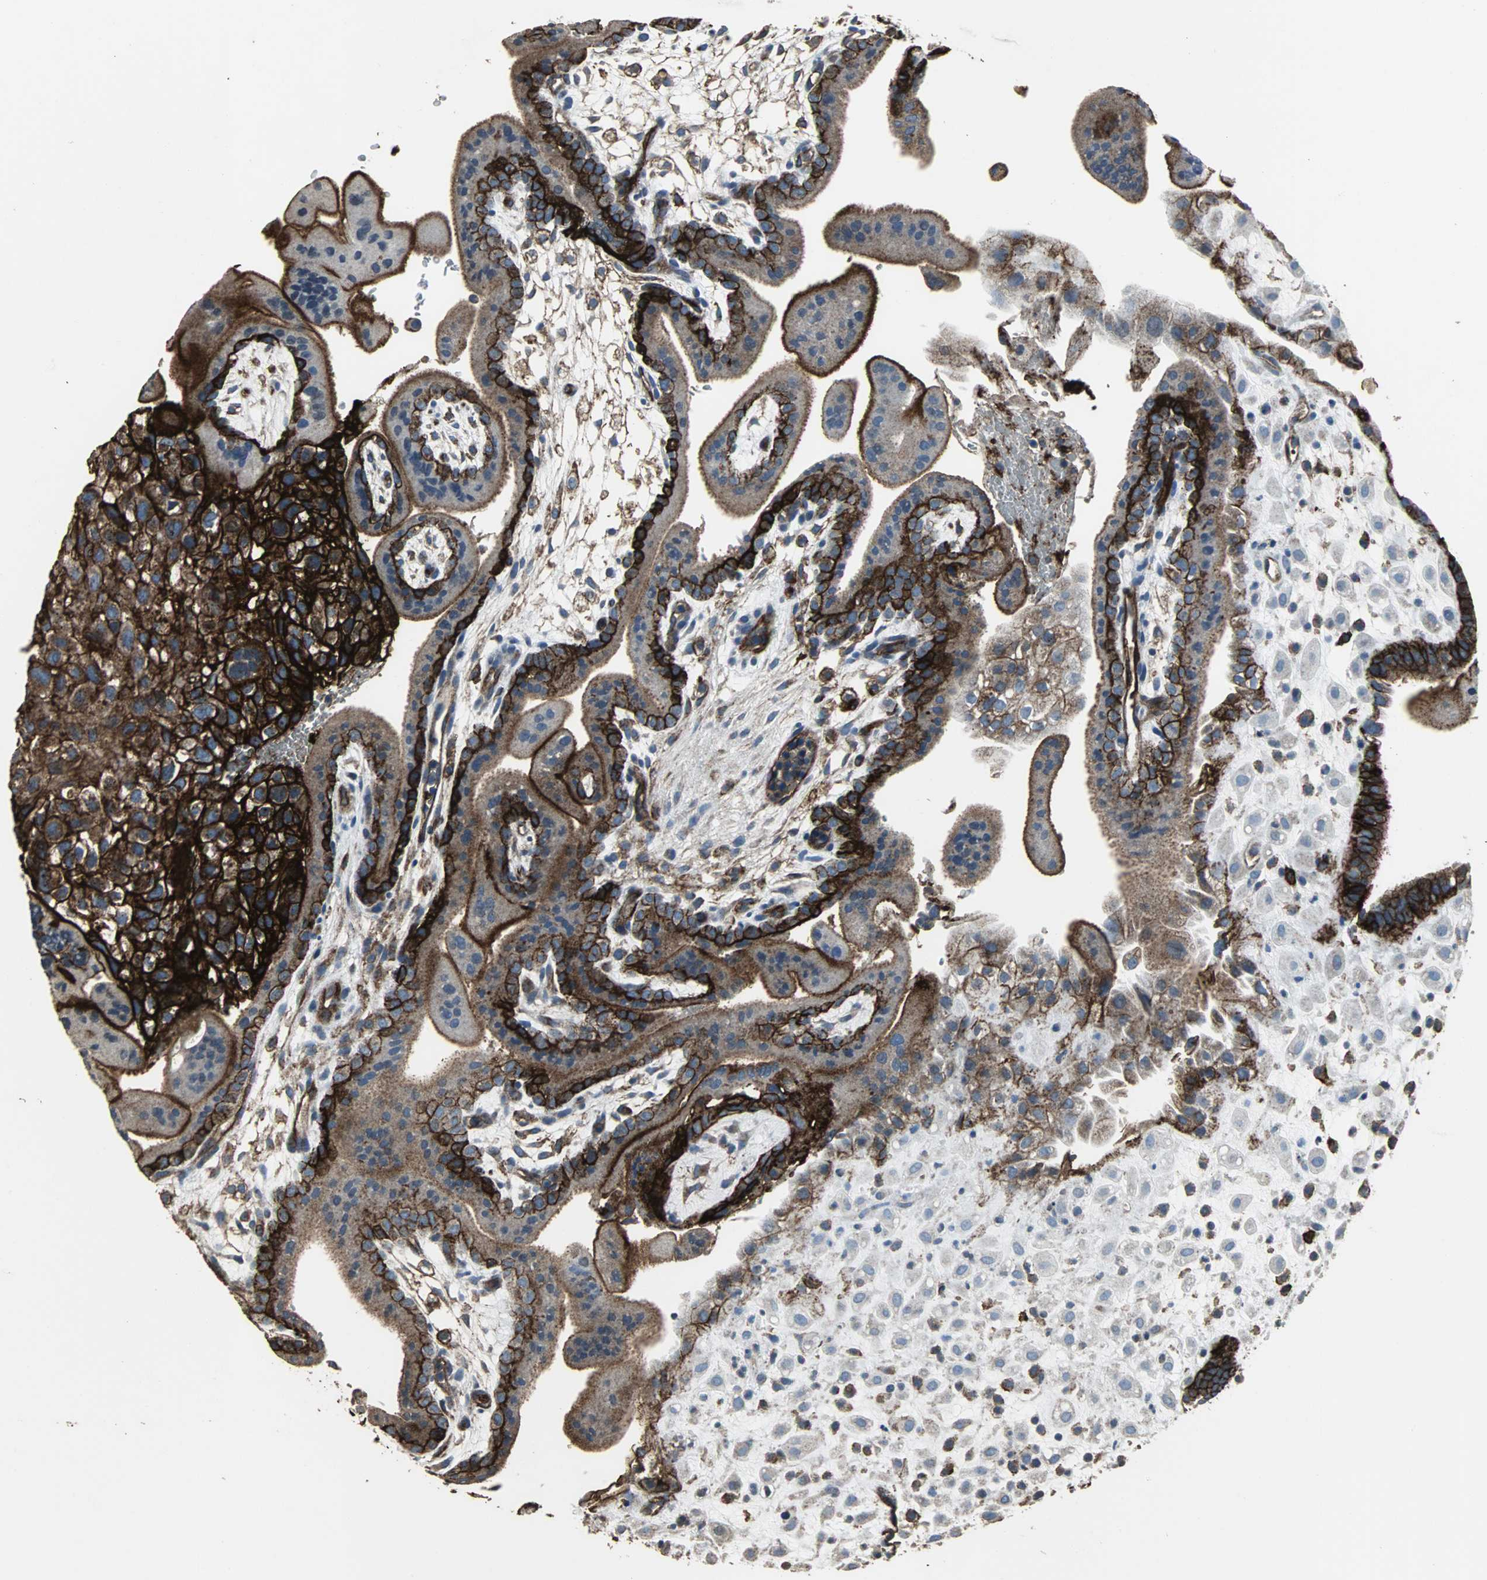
{"staining": {"intensity": "negative", "quantity": "none", "location": "none"}, "tissue": "placenta", "cell_type": "Decidual cells", "image_type": "normal", "snomed": [{"axis": "morphology", "description": "Normal tissue, NOS"}, {"axis": "topography", "description": "Placenta"}], "caption": "Immunohistochemistry micrograph of benign human placenta stained for a protein (brown), which exhibits no expression in decidual cells. (DAB (3,3'-diaminobenzidine) immunohistochemistry with hematoxylin counter stain).", "gene": "F11R", "patient": {"sex": "female", "age": 35}}